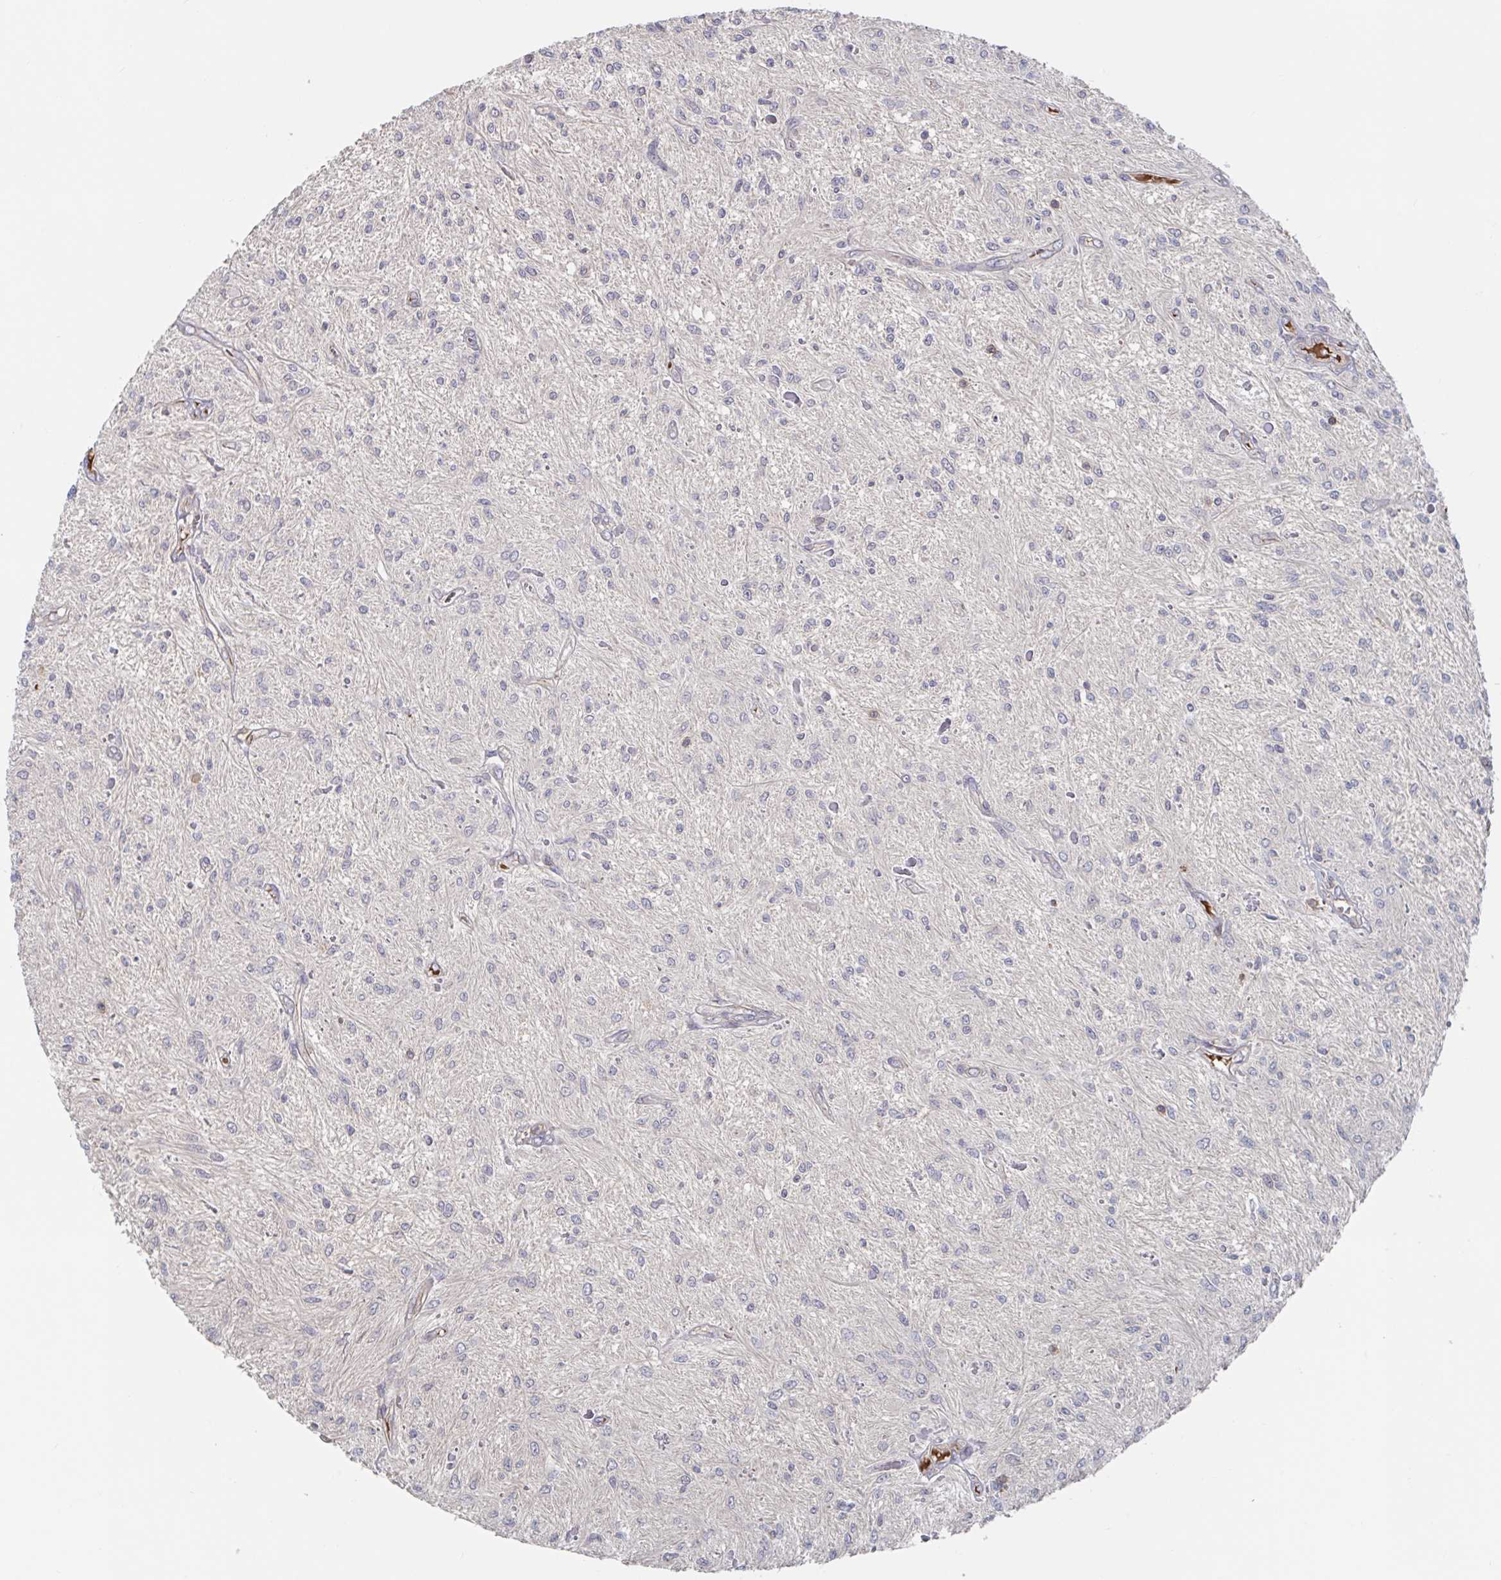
{"staining": {"intensity": "negative", "quantity": "none", "location": "none"}, "tissue": "glioma", "cell_type": "Tumor cells", "image_type": "cancer", "snomed": [{"axis": "morphology", "description": "Glioma, malignant, Low grade"}, {"axis": "topography", "description": "Cerebellum"}], "caption": "IHC micrograph of glioma stained for a protein (brown), which displays no expression in tumor cells.", "gene": "DHRS12", "patient": {"sex": "female", "age": 14}}